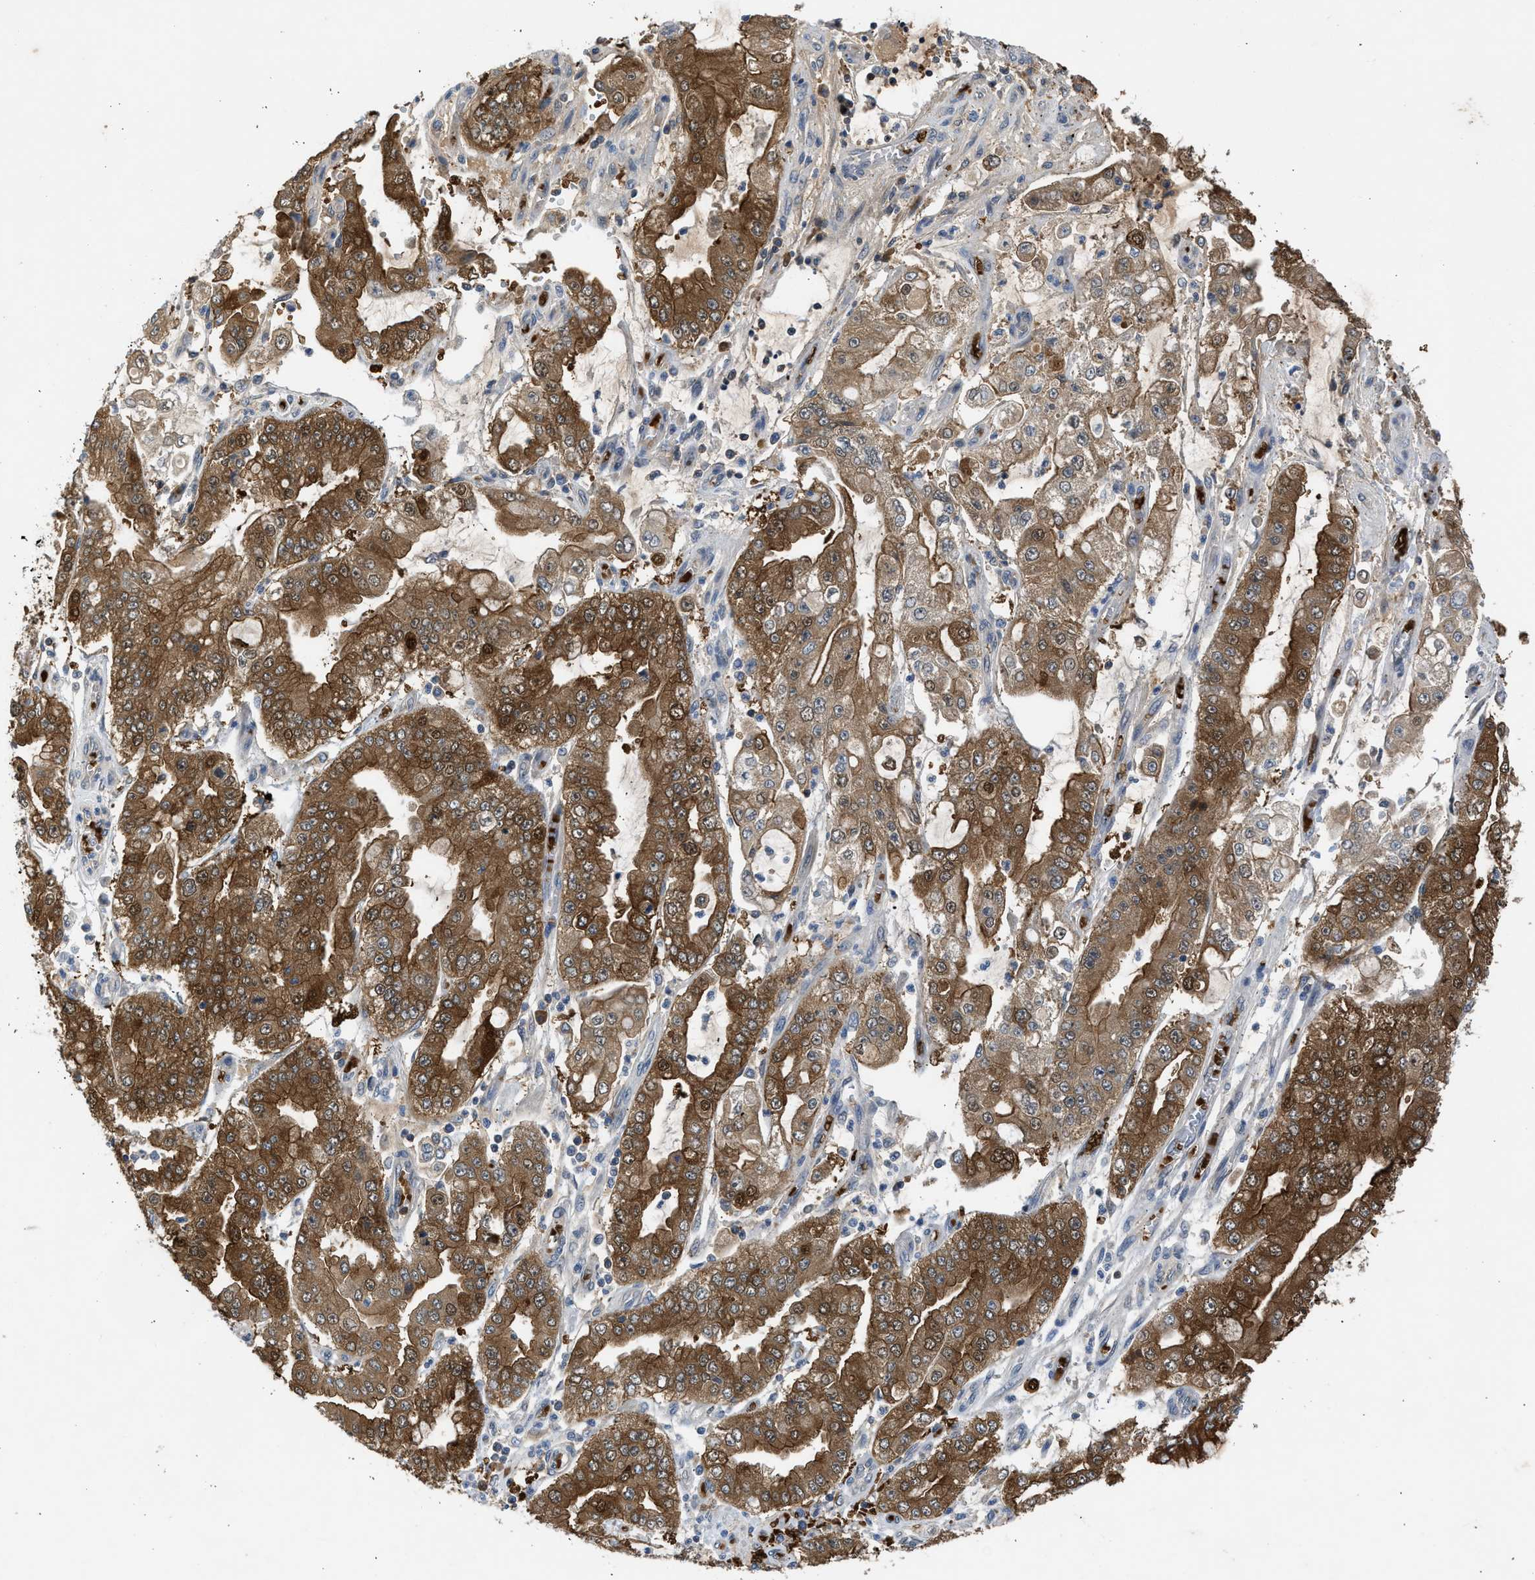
{"staining": {"intensity": "moderate", "quantity": ">75%", "location": "cytoplasmic/membranous"}, "tissue": "stomach cancer", "cell_type": "Tumor cells", "image_type": "cancer", "snomed": [{"axis": "morphology", "description": "Adenocarcinoma, NOS"}, {"axis": "topography", "description": "Stomach"}], "caption": "About >75% of tumor cells in human stomach cancer reveal moderate cytoplasmic/membranous protein positivity as visualized by brown immunohistochemical staining.", "gene": "MAPK7", "patient": {"sex": "male", "age": 76}}